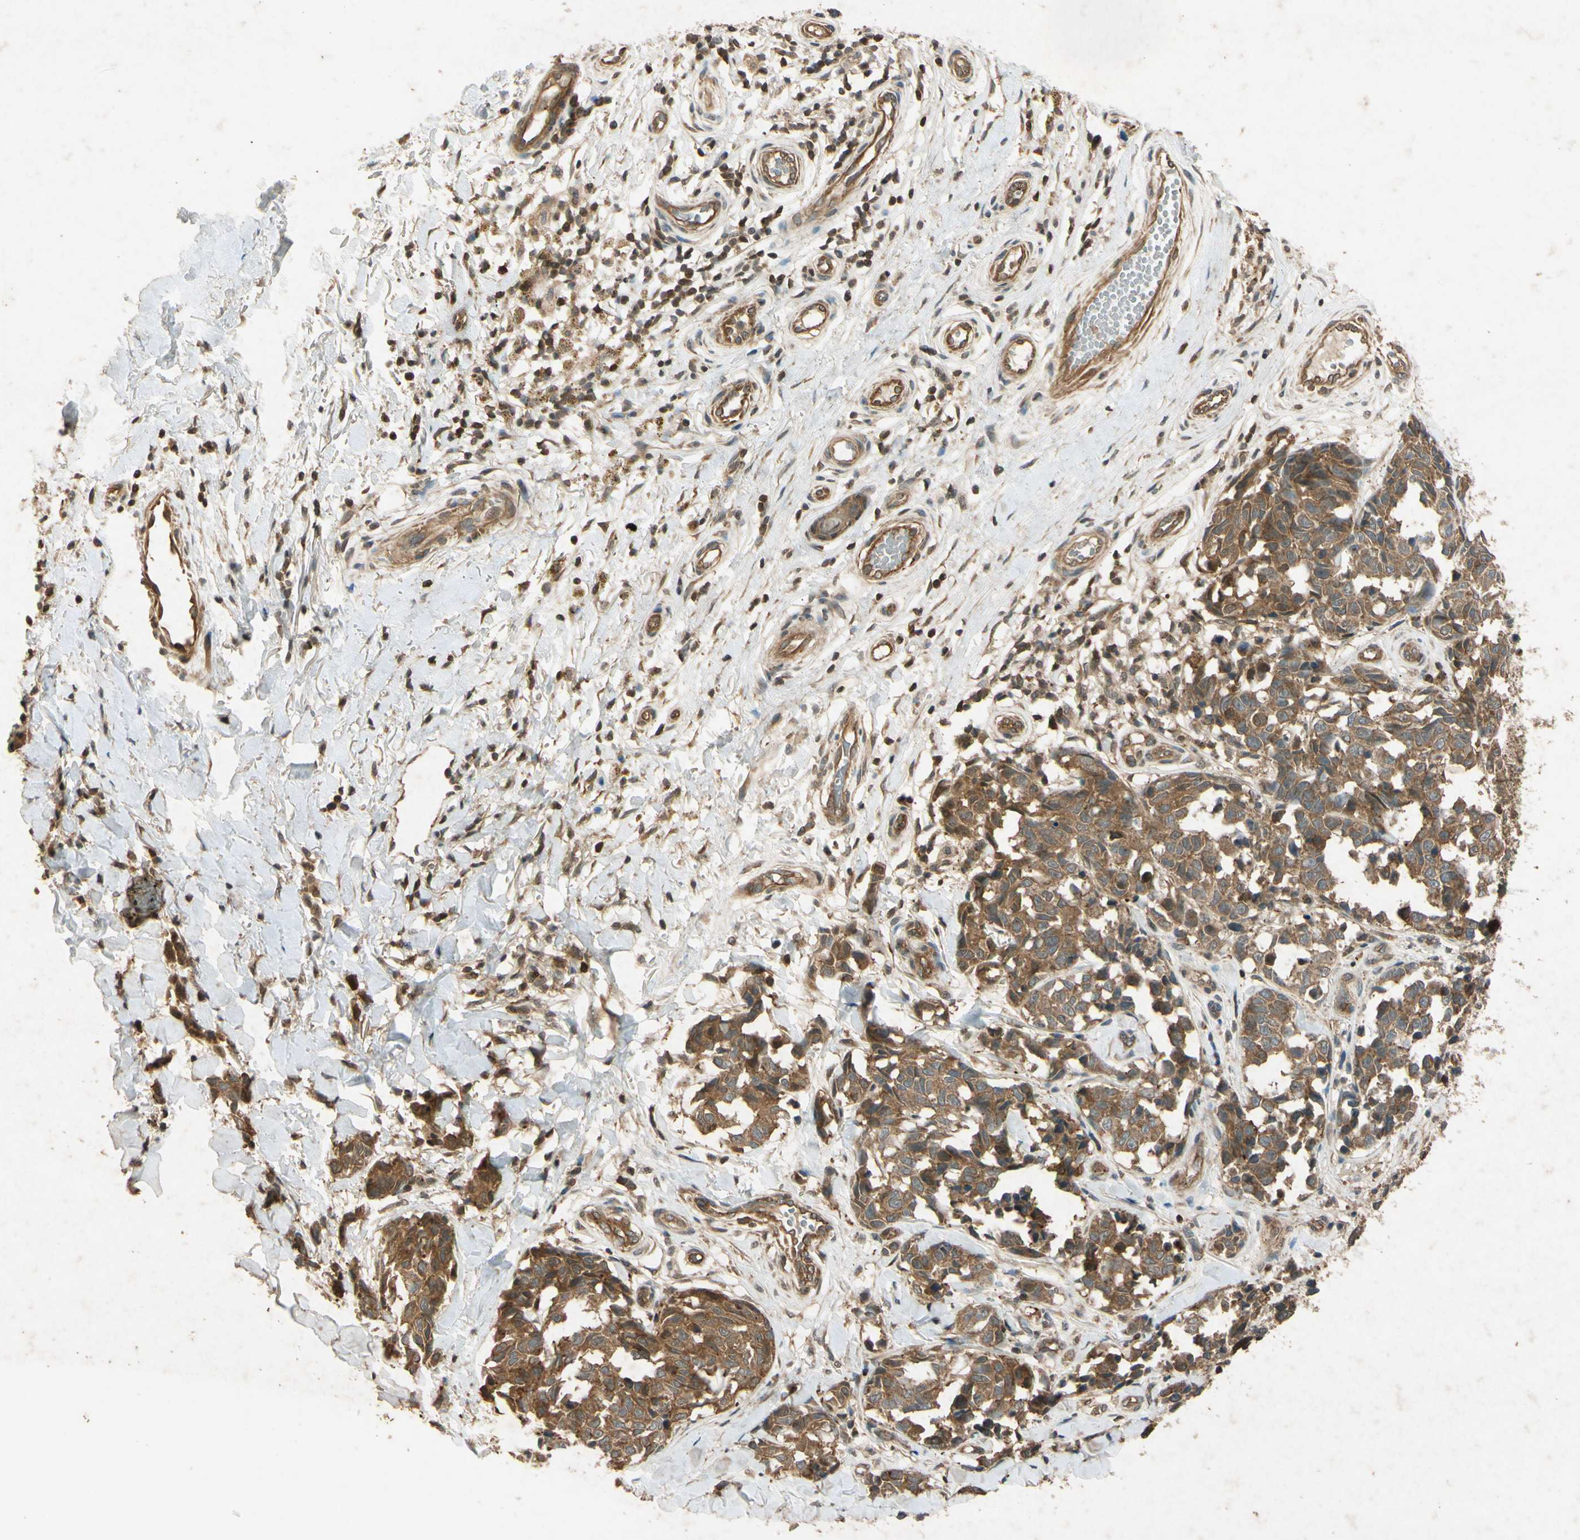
{"staining": {"intensity": "moderate", "quantity": ">75%", "location": "cytoplasmic/membranous"}, "tissue": "melanoma", "cell_type": "Tumor cells", "image_type": "cancer", "snomed": [{"axis": "morphology", "description": "Malignant melanoma, NOS"}, {"axis": "topography", "description": "Skin"}], "caption": "Tumor cells display medium levels of moderate cytoplasmic/membranous expression in about >75% of cells in human melanoma. (brown staining indicates protein expression, while blue staining denotes nuclei).", "gene": "EPHA8", "patient": {"sex": "female", "age": 64}}